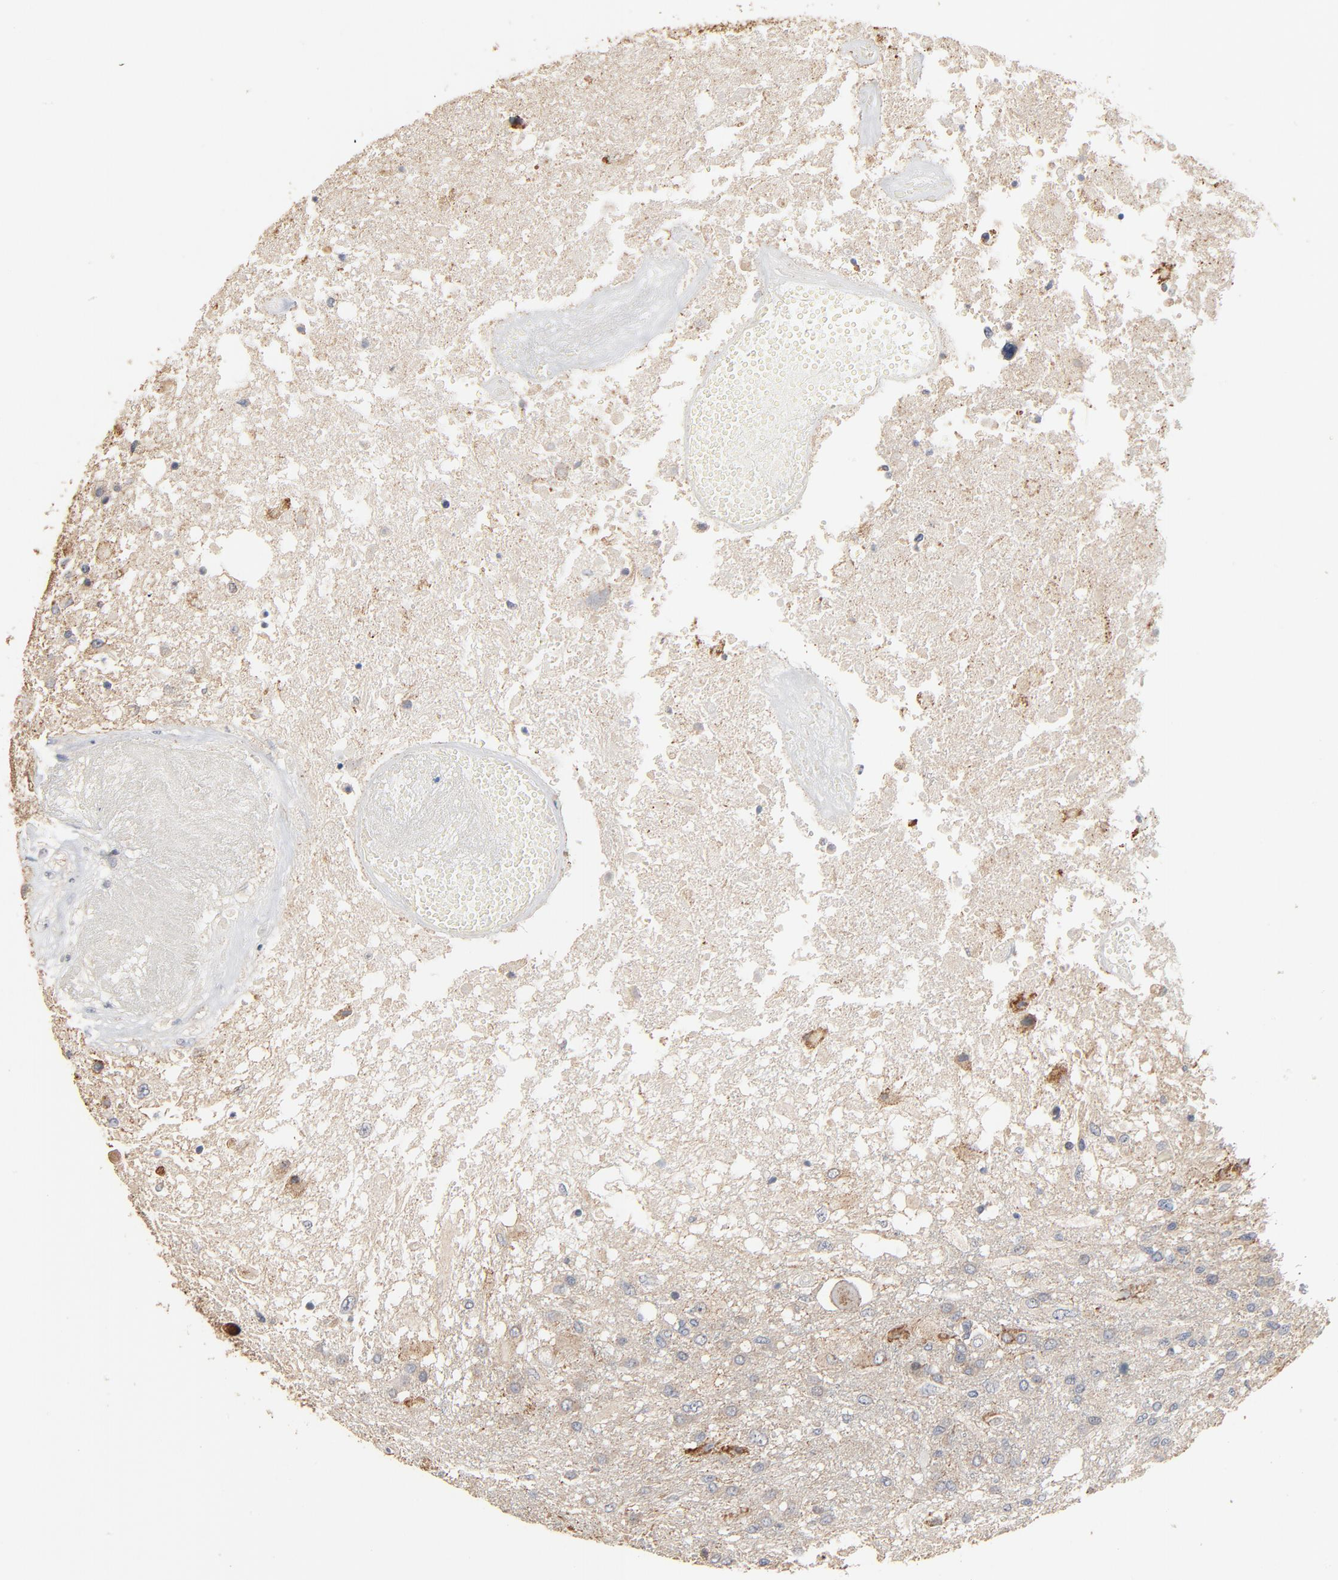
{"staining": {"intensity": "moderate", "quantity": "<25%", "location": "cytoplasmic/membranous"}, "tissue": "glioma", "cell_type": "Tumor cells", "image_type": "cancer", "snomed": [{"axis": "morphology", "description": "Glioma, malignant, High grade"}, {"axis": "topography", "description": "Cerebral cortex"}], "caption": "Immunohistochemistry (IHC) image of human glioma stained for a protein (brown), which reveals low levels of moderate cytoplasmic/membranous expression in about <25% of tumor cells.", "gene": "ZDHHC8", "patient": {"sex": "male", "age": 79}}